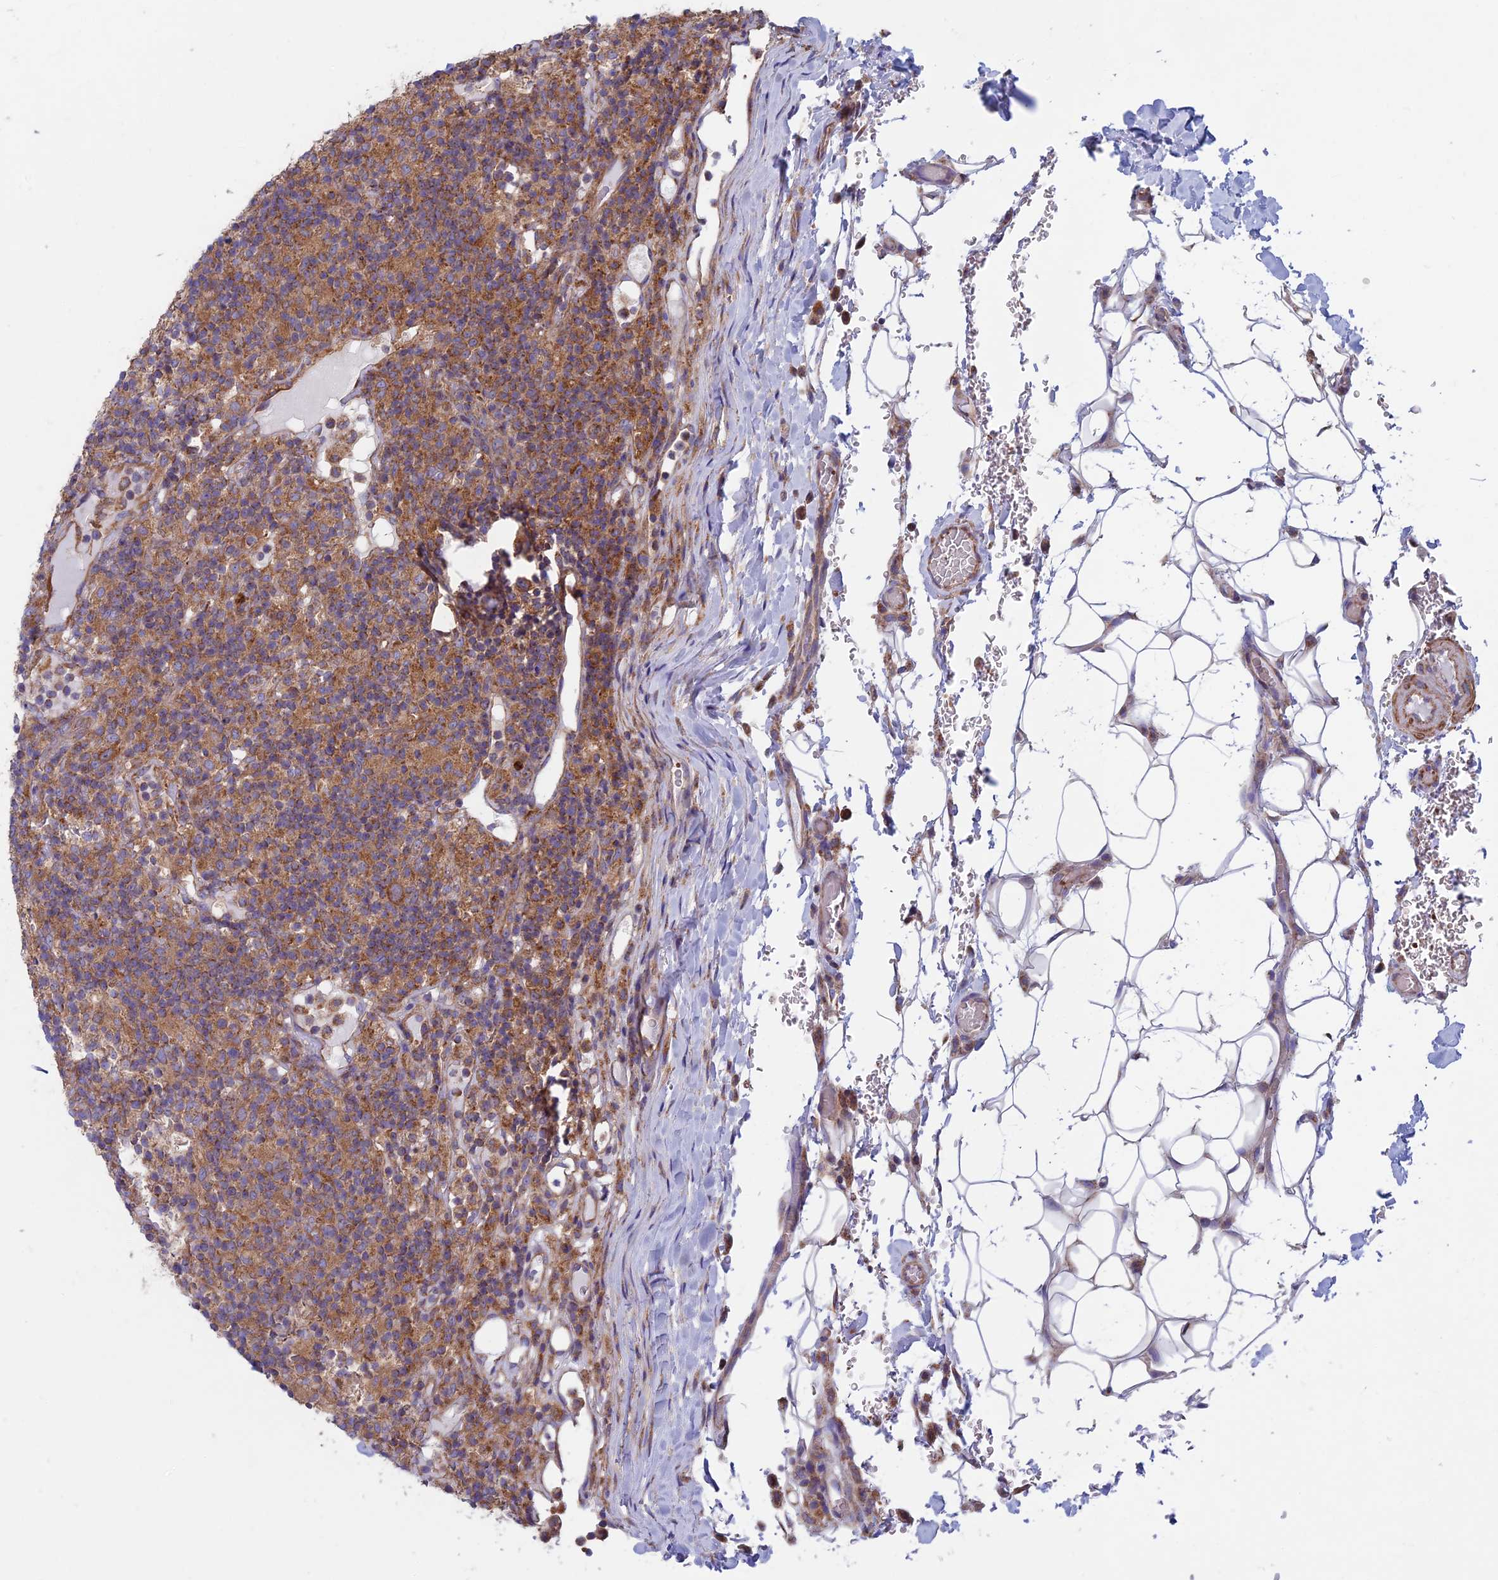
{"staining": {"intensity": "moderate", "quantity": ">75%", "location": "cytoplasmic/membranous"}, "tissue": "lymphoma", "cell_type": "Tumor cells", "image_type": "cancer", "snomed": [{"axis": "morphology", "description": "Hodgkin's disease, NOS"}, {"axis": "topography", "description": "Lymph node"}], "caption": "High-power microscopy captured an immunohistochemistry (IHC) histopathology image of lymphoma, revealing moderate cytoplasmic/membranous expression in approximately >75% of tumor cells. The protein is stained brown, and the nuclei are stained in blue (DAB (3,3'-diaminobenzidine) IHC with brightfield microscopy, high magnification).", "gene": "DNM1L", "patient": {"sex": "male", "age": 70}}